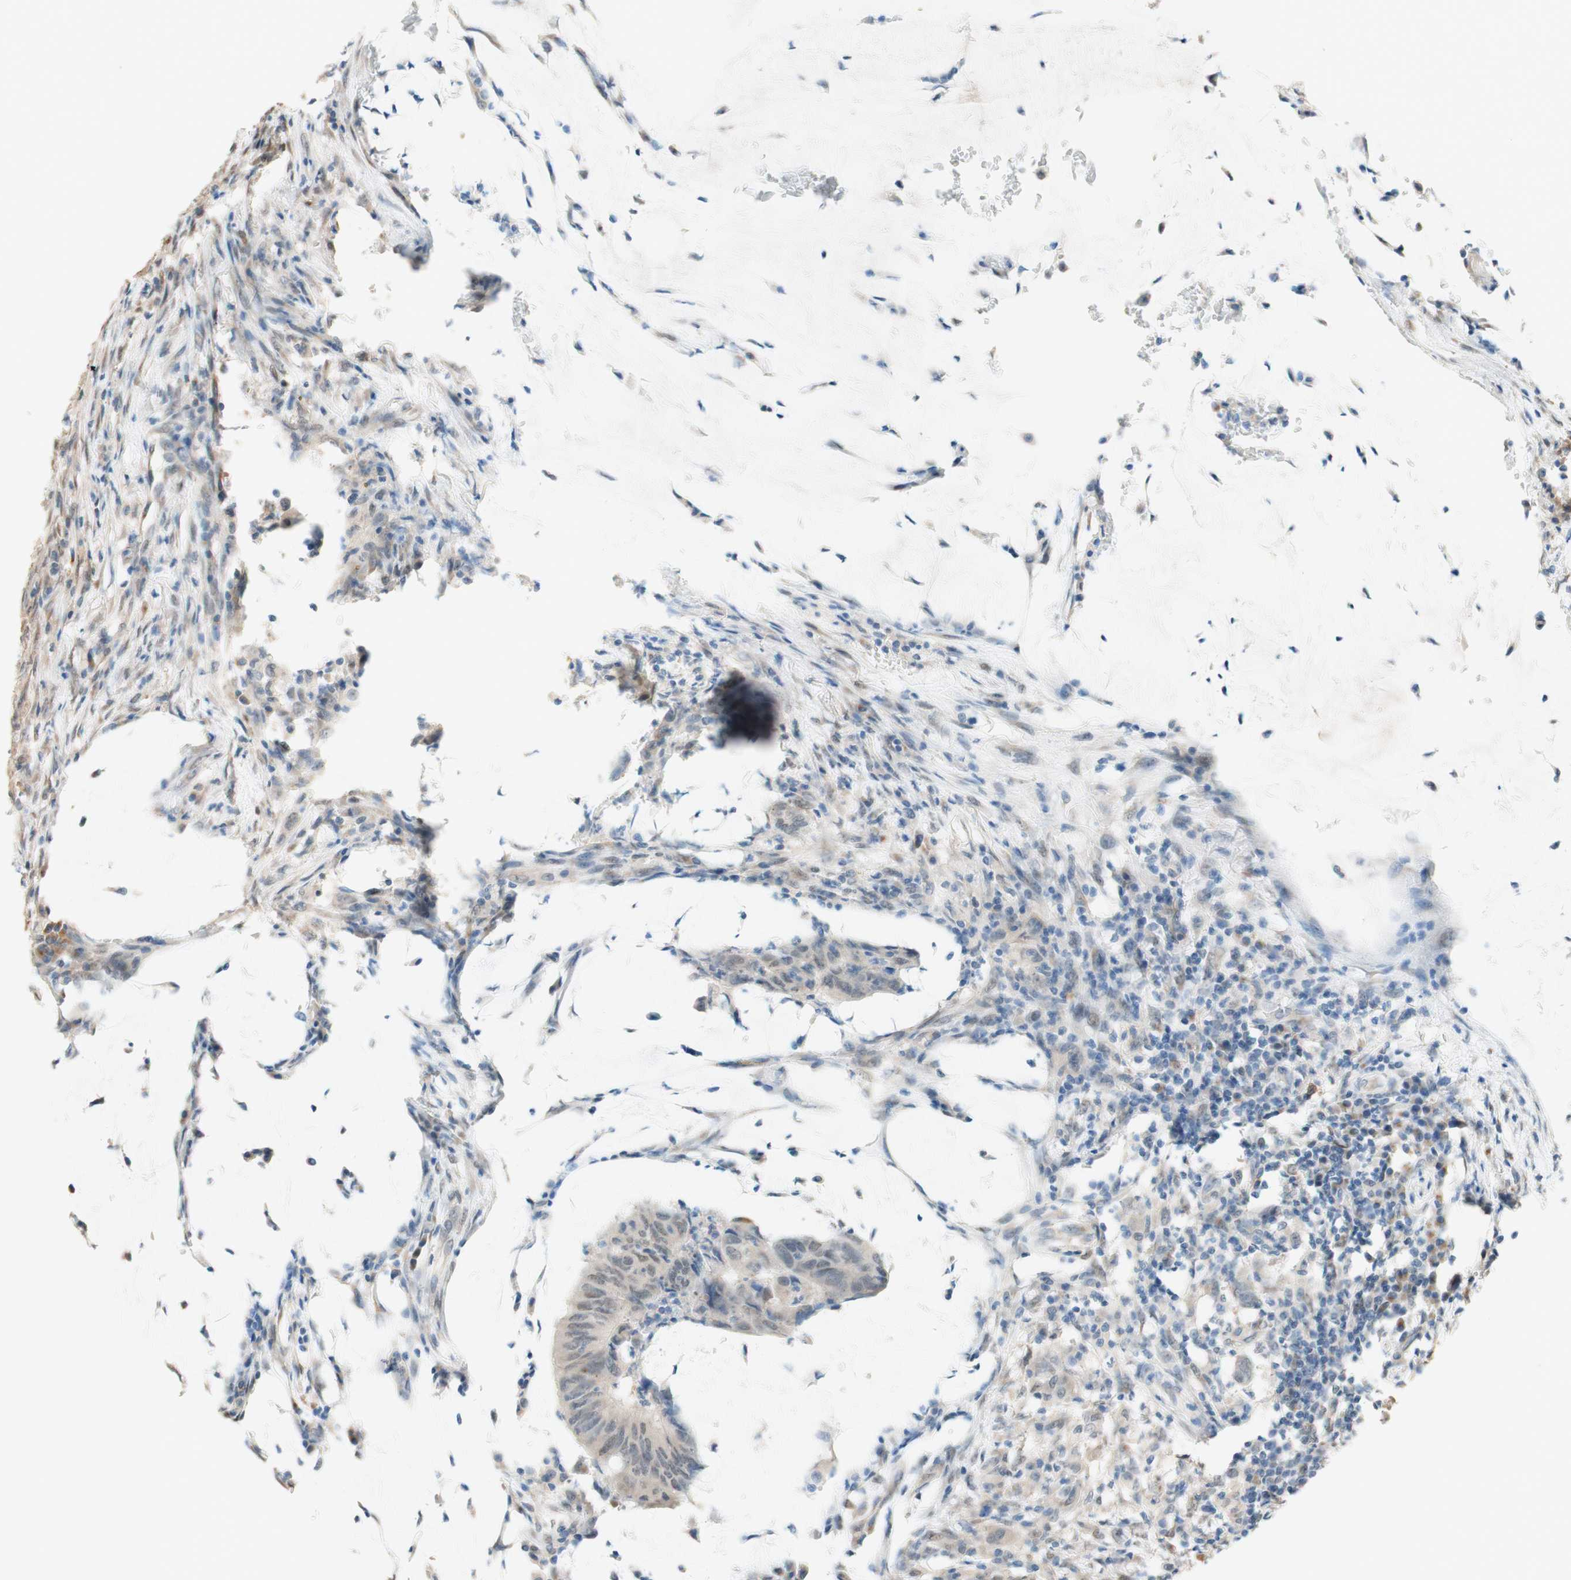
{"staining": {"intensity": "negative", "quantity": "none", "location": "none"}, "tissue": "colorectal cancer", "cell_type": "Tumor cells", "image_type": "cancer", "snomed": [{"axis": "morphology", "description": "Normal tissue, NOS"}, {"axis": "morphology", "description": "Adenocarcinoma, NOS"}, {"axis": "topography", "description": "Rectum"}, {"axis": "topography", "description": "Peripheral nerve tissue"}], "caption": "Immunohistochemistry (IHC) of adenocarcinoma (colorectal) exhibits no staining in tumor cells.", "gene": "CCNC", "patient": {"sex": "male", "age": 92}}